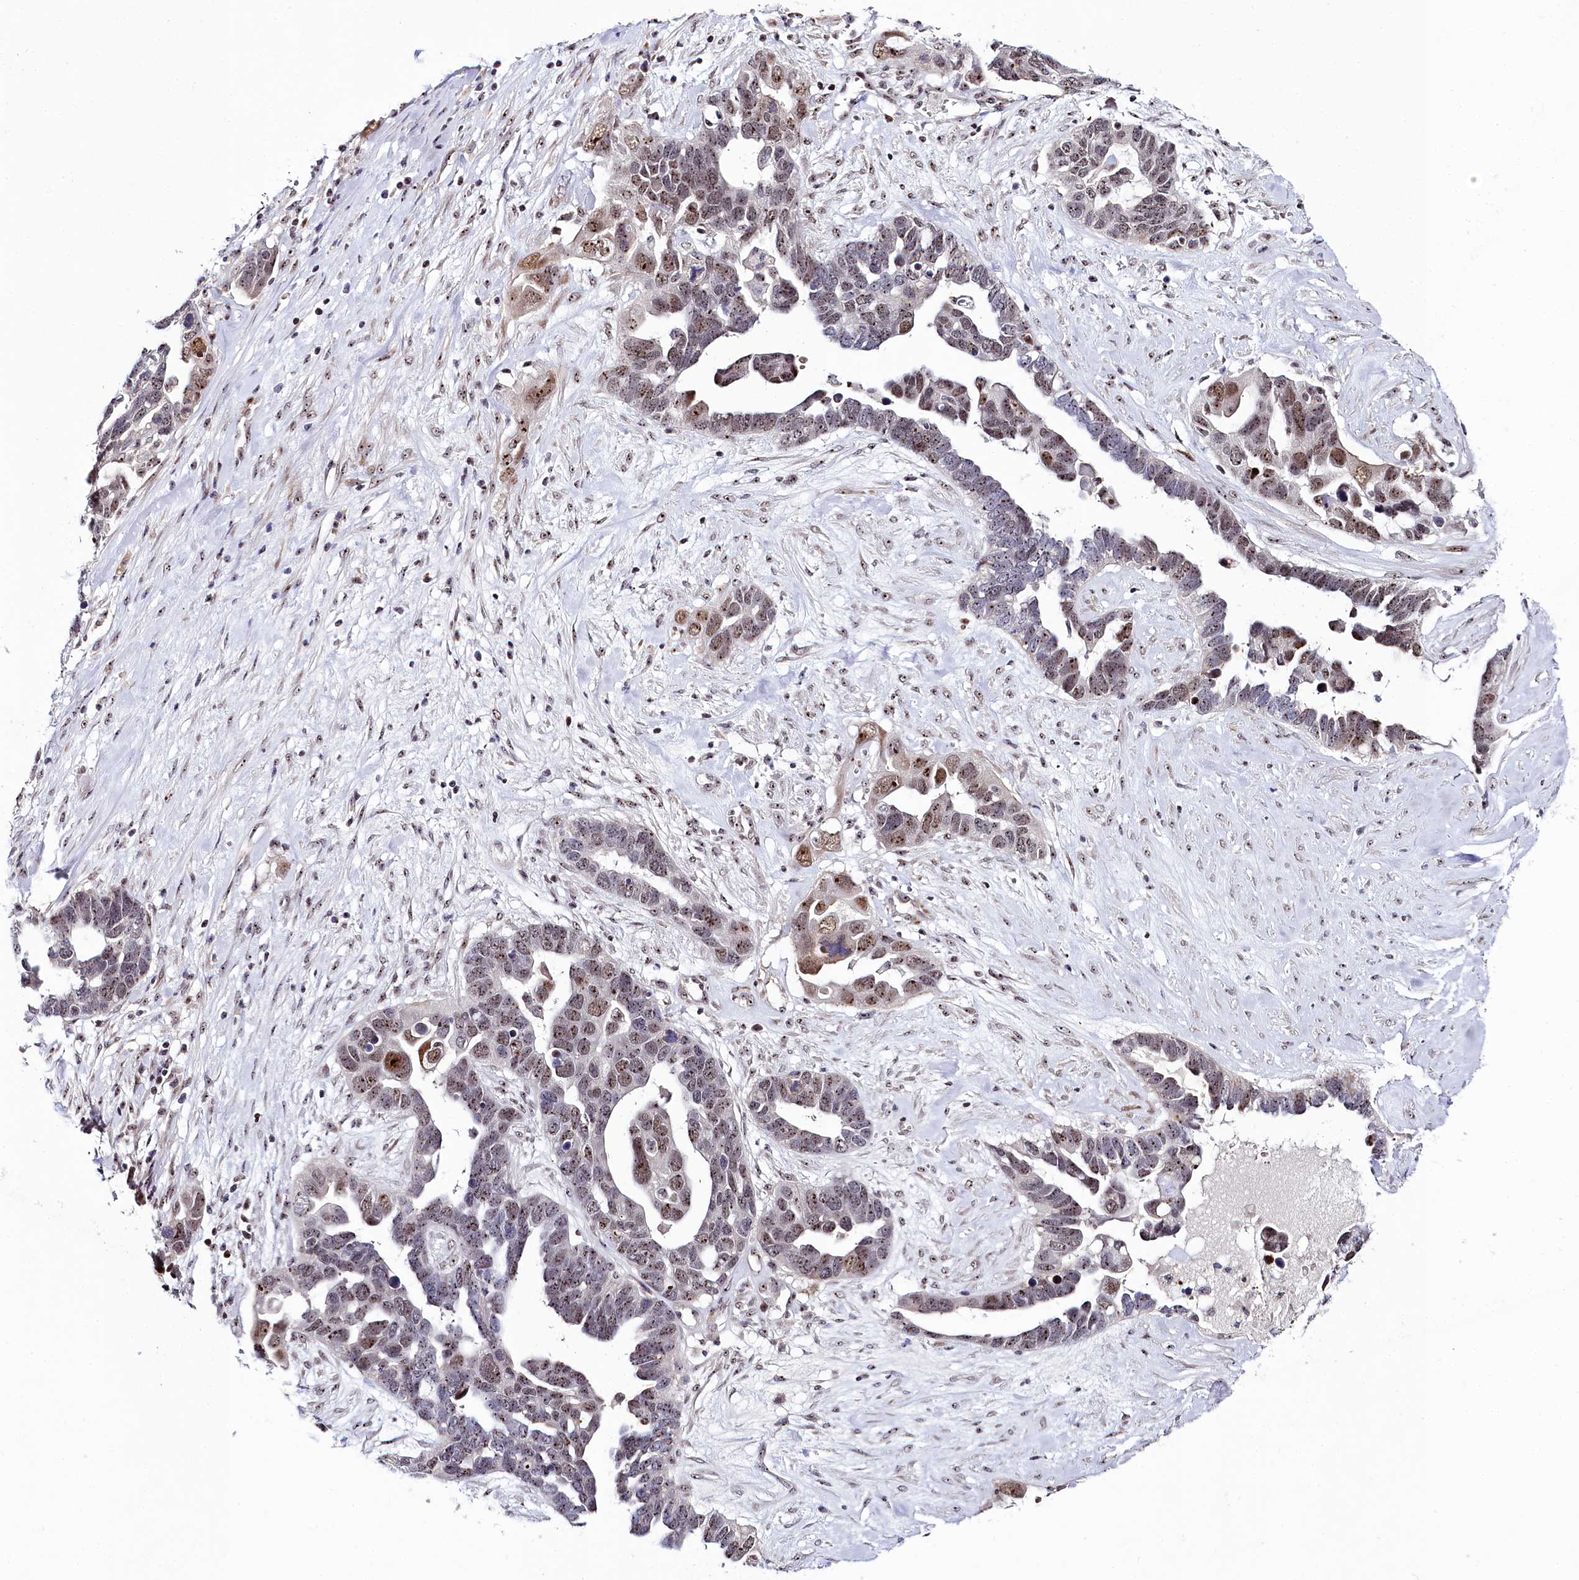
{"staining": {"intensity": "moderate", "quantity": ">75%", "location": "nuclear"}, "tissue": "ovarian cancer", "cell_type": "Tumor cells", "image_type": "cancer", "snomed": [{"axis": "morphology", "description": "Cystadenocarcinoma, serous, NOS"}, {"axis": "topography", "description": "Ovary"}], "caption": "Approximately >75% of tumor cells in ovarian serous cystadenocarcinoma show moderate nuclear protein expression as visualized by brown immunohistochemical staining.", "gene": "TCOF1", "patient": {"sex": "female", "age": 54}}